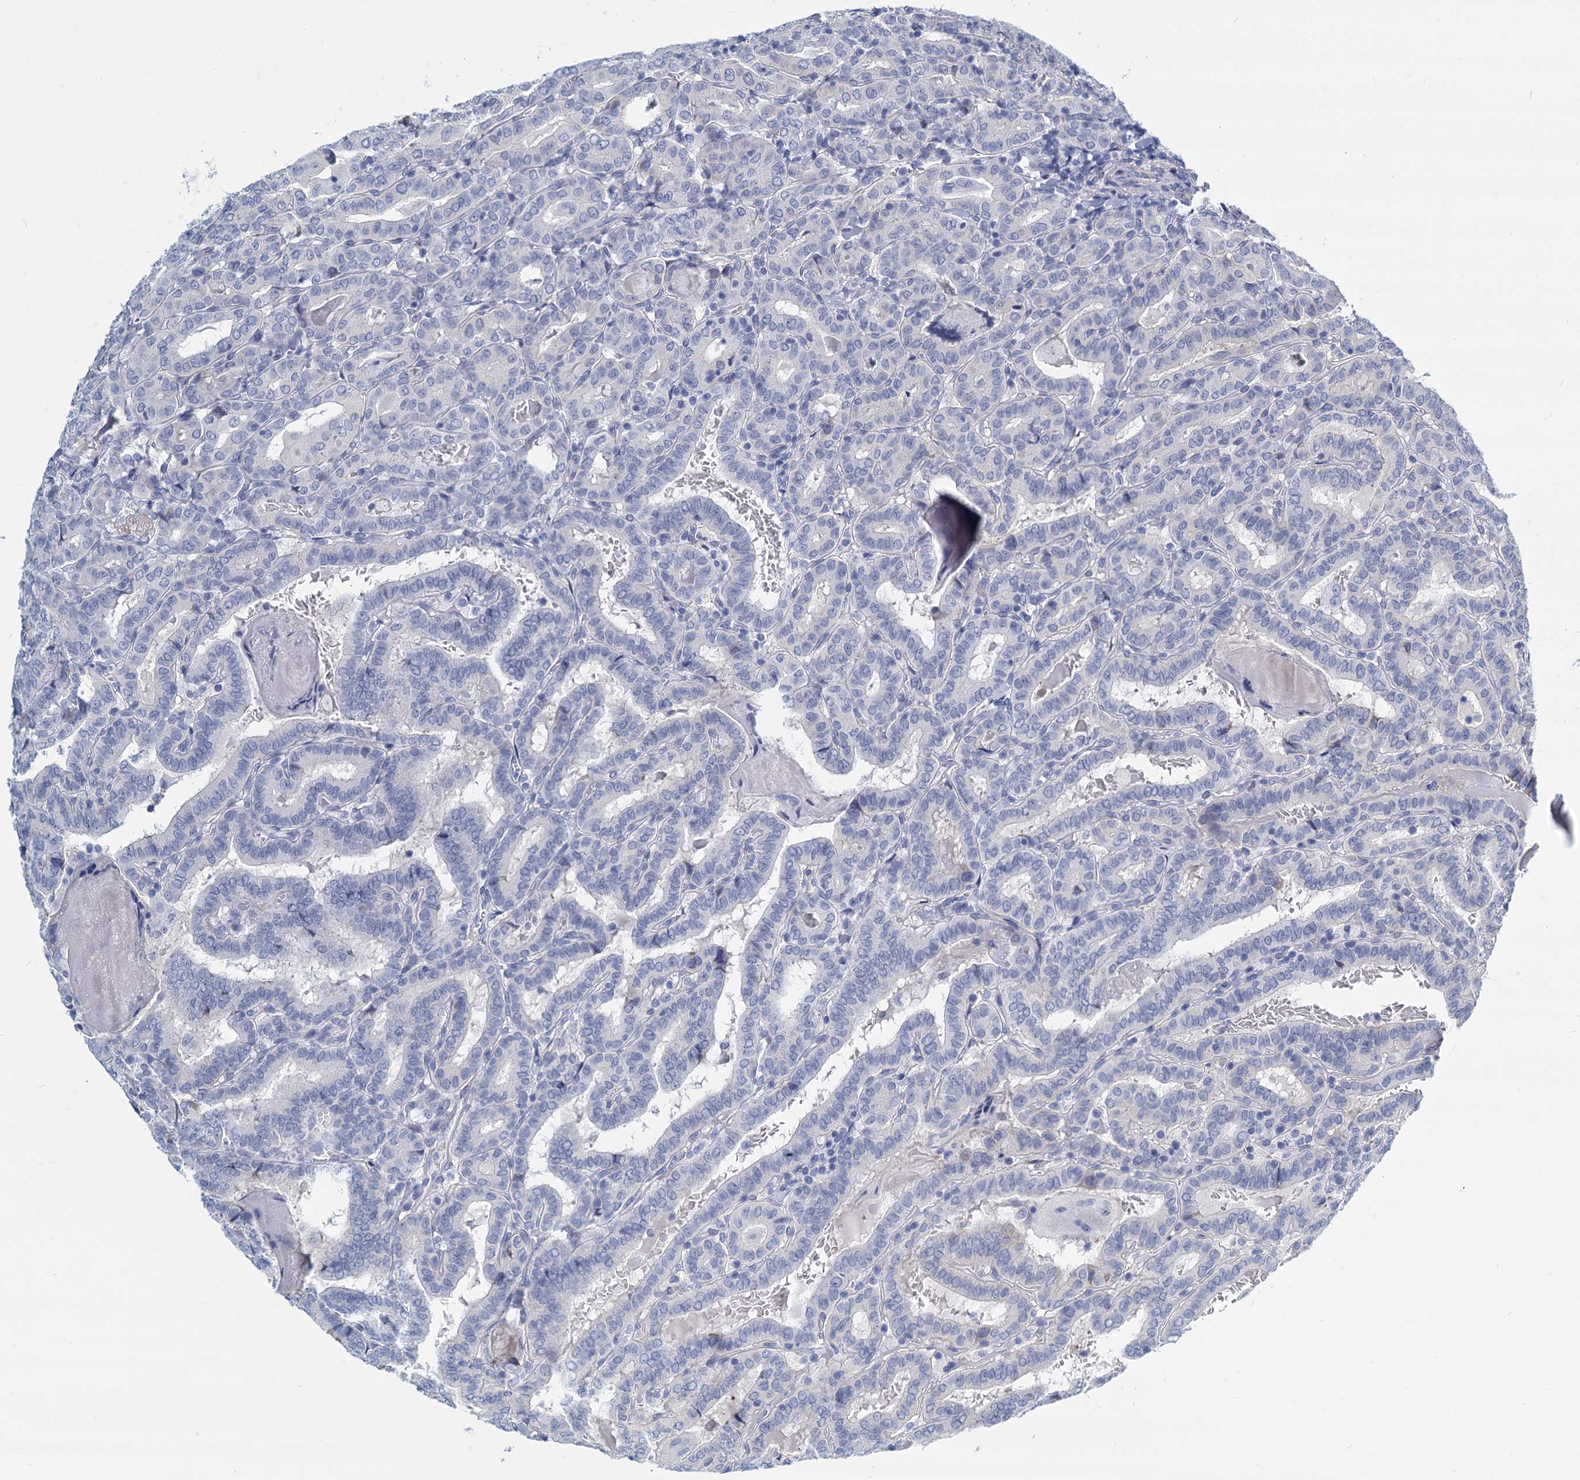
{"staining": {"intensity": "negative", "quantity": "none", "location": "none"}, "tissue": "thyroid cancer", "cell_type": "Tumor cells", "image_type": "cancer", "snomed": [{"axis": "morphology", "description": "Papillary adenocarcinoma, NOS"}, {"axis": "topography", "description": "Thyroid gland"}], "caption": "Photomicrograph shows no significant protein expression in tumor cells of thyroid papillary adenocarcinoma. Brightfield microscopy of immunohistochemistry (IHC) stained with DAB (3,3'-diaminobenzidine) (brown) and hematoxylin (blue), captured at high magnification.", "gene": "GSTM3", "patient": {"sex": "female", "age": 72}}